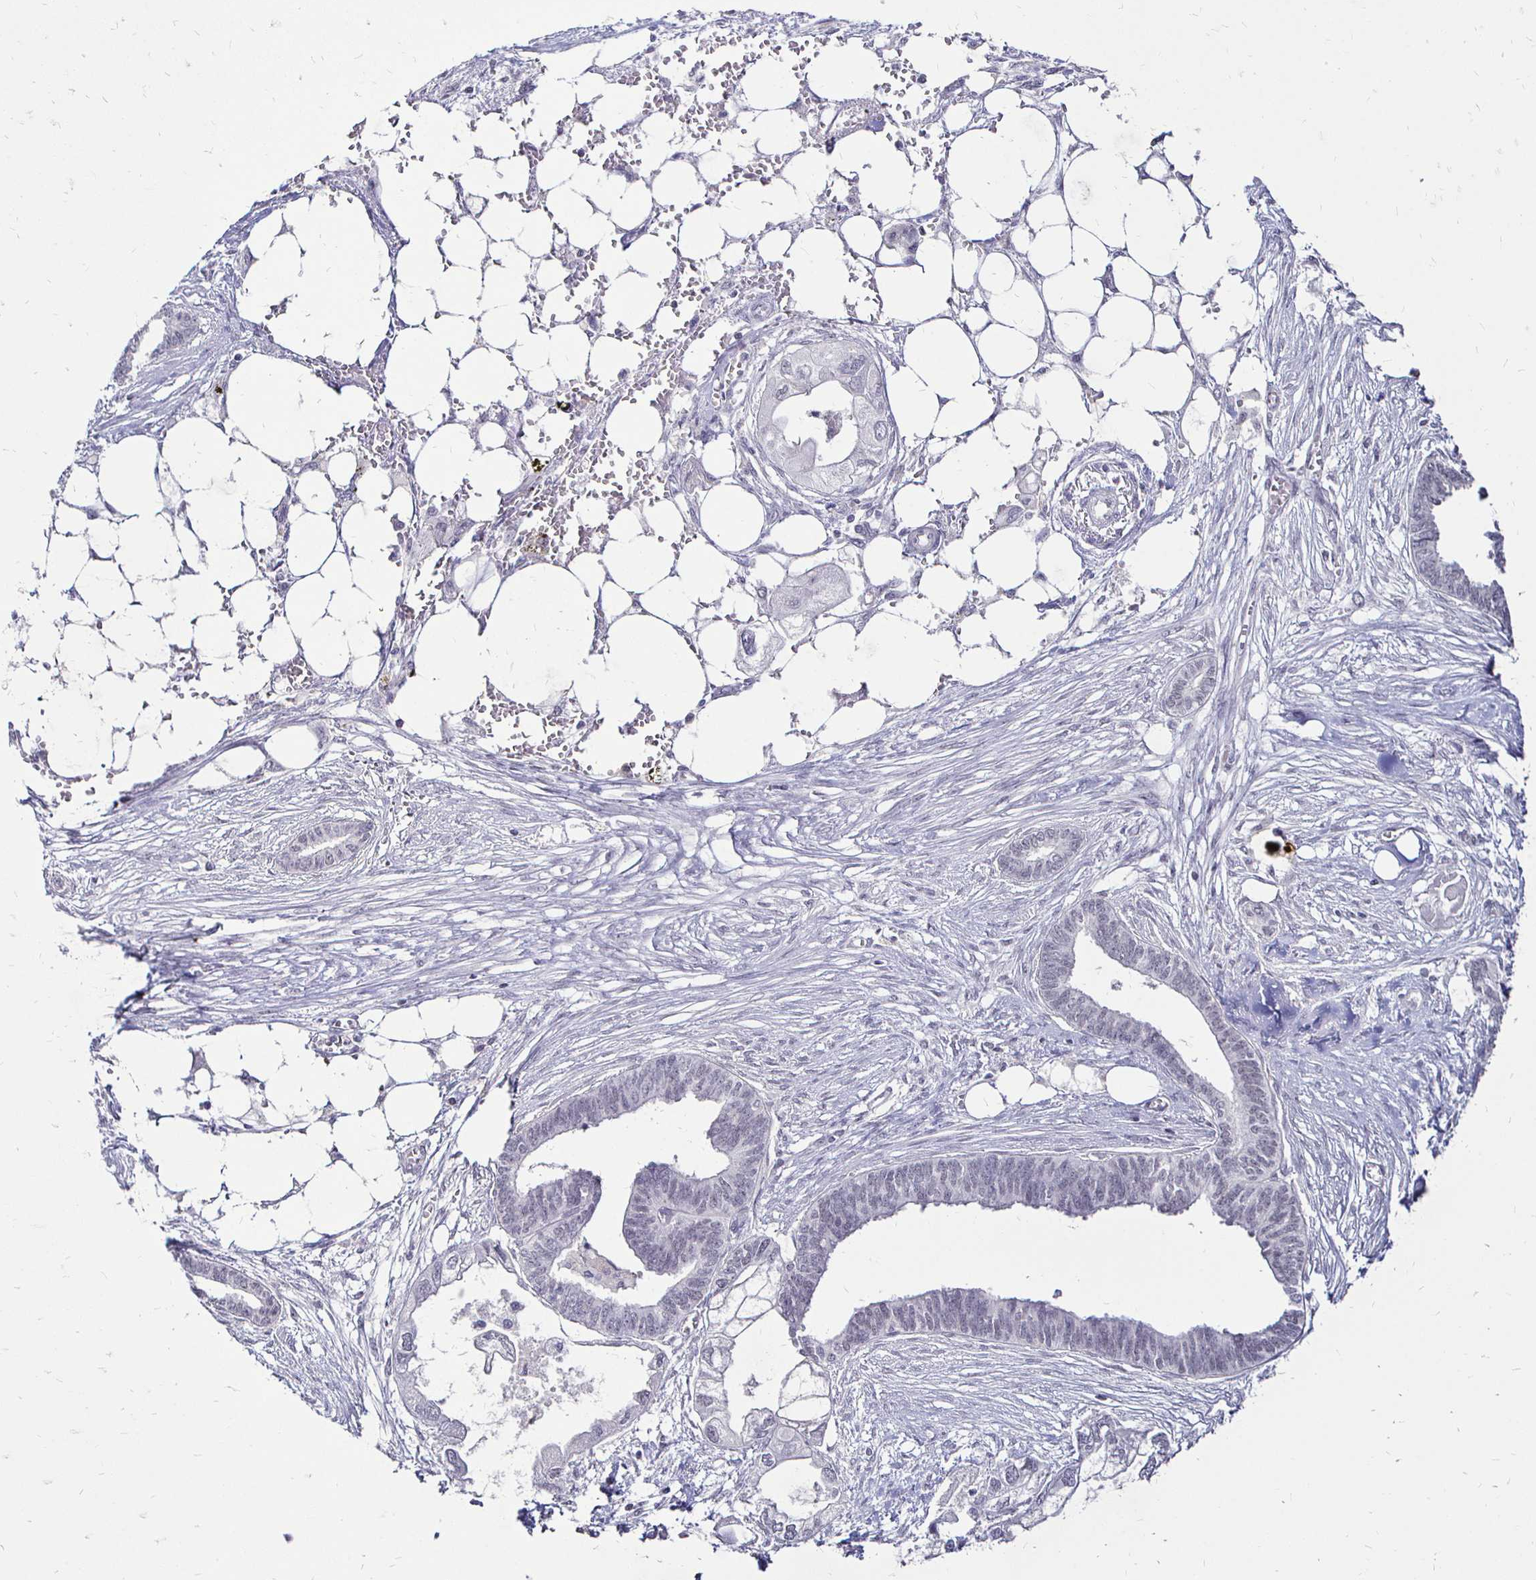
{"staining": {"intensity": "negative", "quantity": "none", "location": "none"}, "tissue": "endometrial cancer", "cell_type": "Tumor cells", "image_type": "cancer", "snomed": [{"axis": "morphology", "description": "Adenocarcinoma, NOS"}, {"axis": "morphology", "description": "Adenocarcinoma, metastatic, NOS"}, {"axis": "topography", "description": "Adipose tissue"}, {"axis": "topography", "description": "Endometrium"}], "caption": "Endometrial metastatic adenocarcinoma was stained to show a protein in brown. There is no significant expression in tumor cells. Brightfield microscopy of immunohistochemistry (IHC) stained with DAB (brown) and hematoxylin (blue), captured at high magnification.", "gene": "SIN3A", "patient": {"sex": "female", "age": 67}}